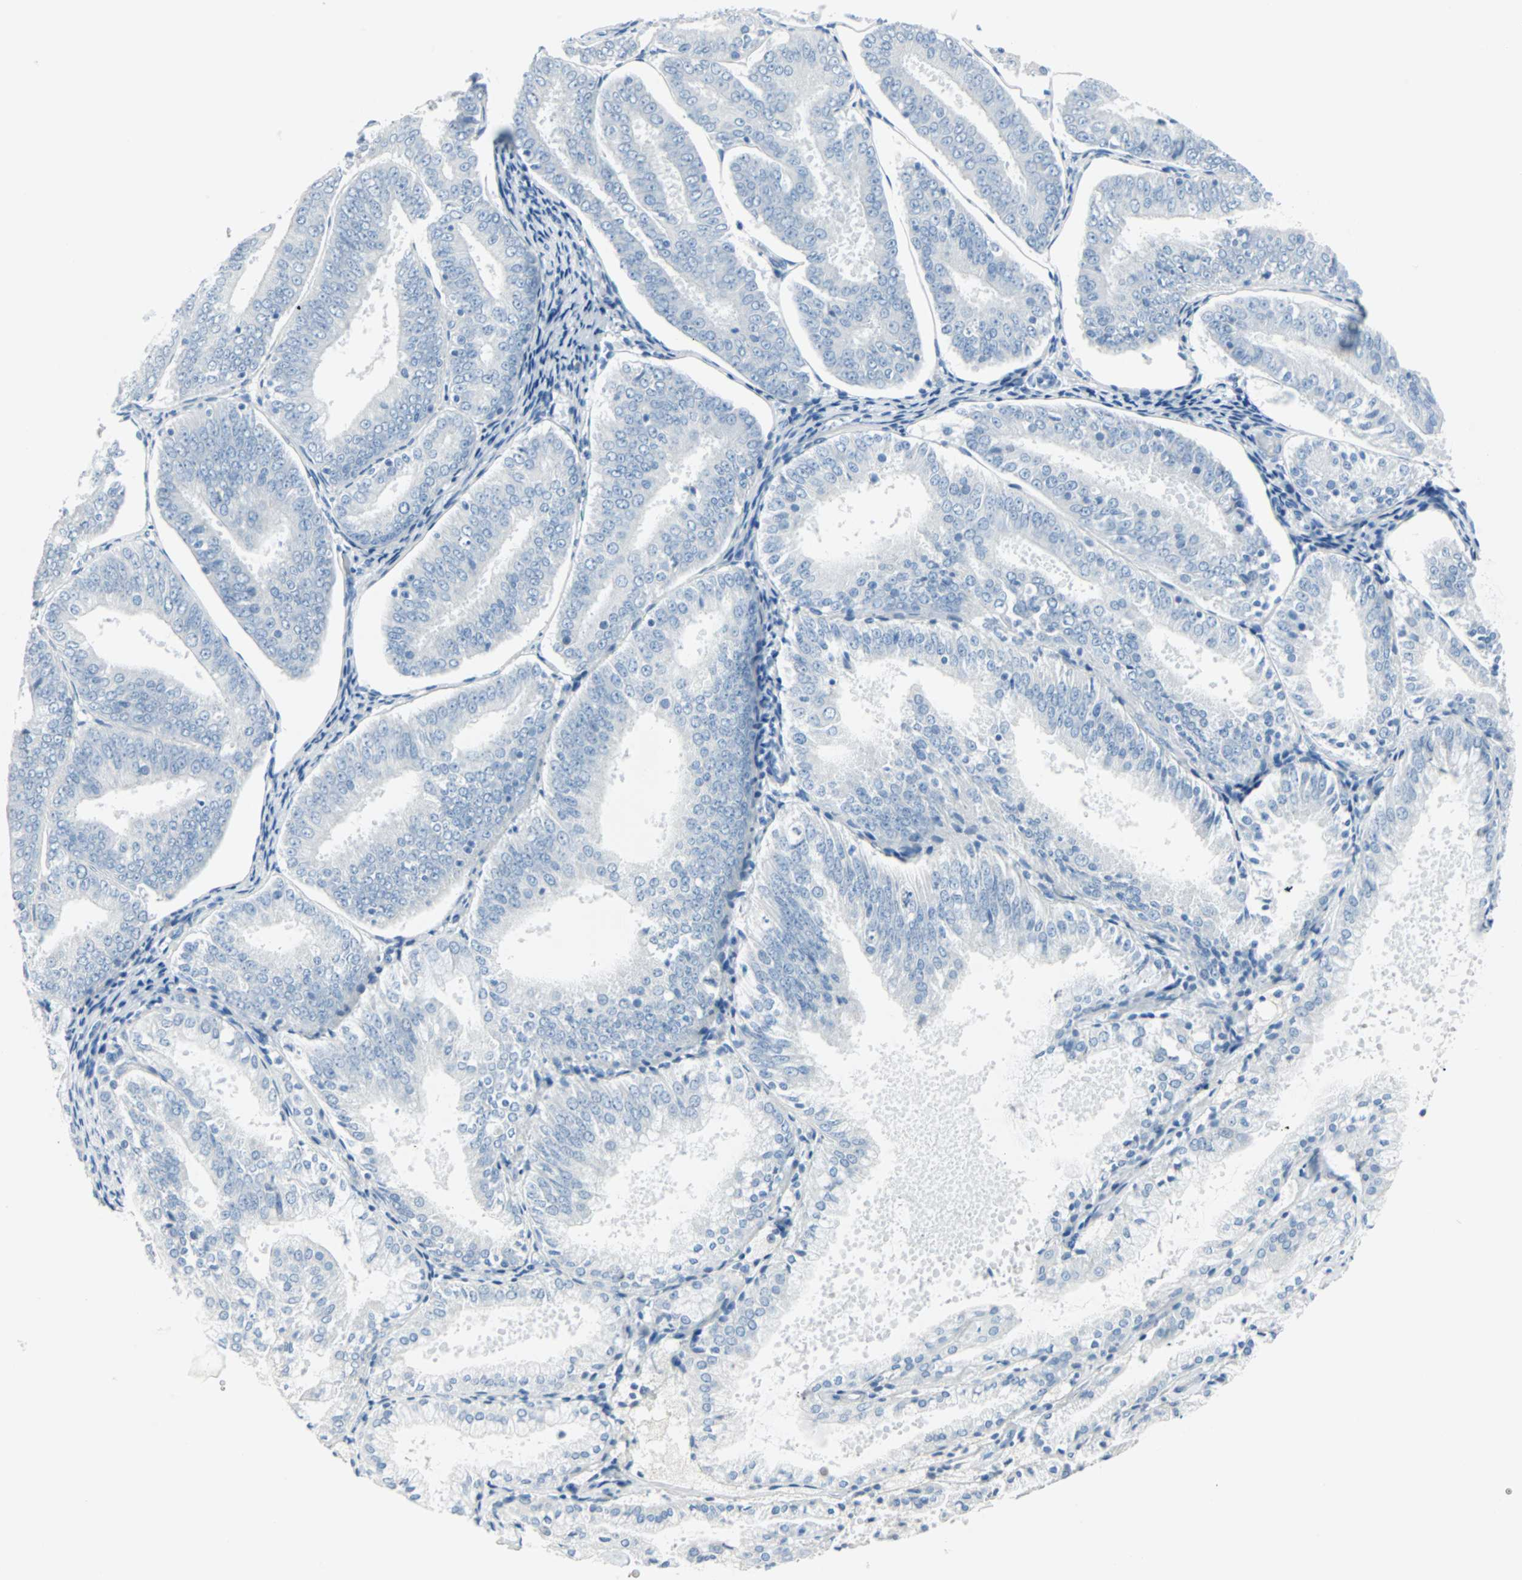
{"staining": {"intensity": "negative", "quantity": "none", "location": "none"}, "tissue": "endometrial cancer", "cell_type": "Tumor cells", "image_type": "cancer", "snomed": [{"axis": "morphology", "description": "Adenocarcinoma, NOS"}, {"axis": "topography", "description": "Endometrium"}], "caption": "Tumor cells are negative for brown protein staining in adenocarcinoma (endometrial). (DAB IHC visualized using brightfield microscopy, high magnification).", "gene": "STX1A", "patient": {"sex": "female", "age": 63}}